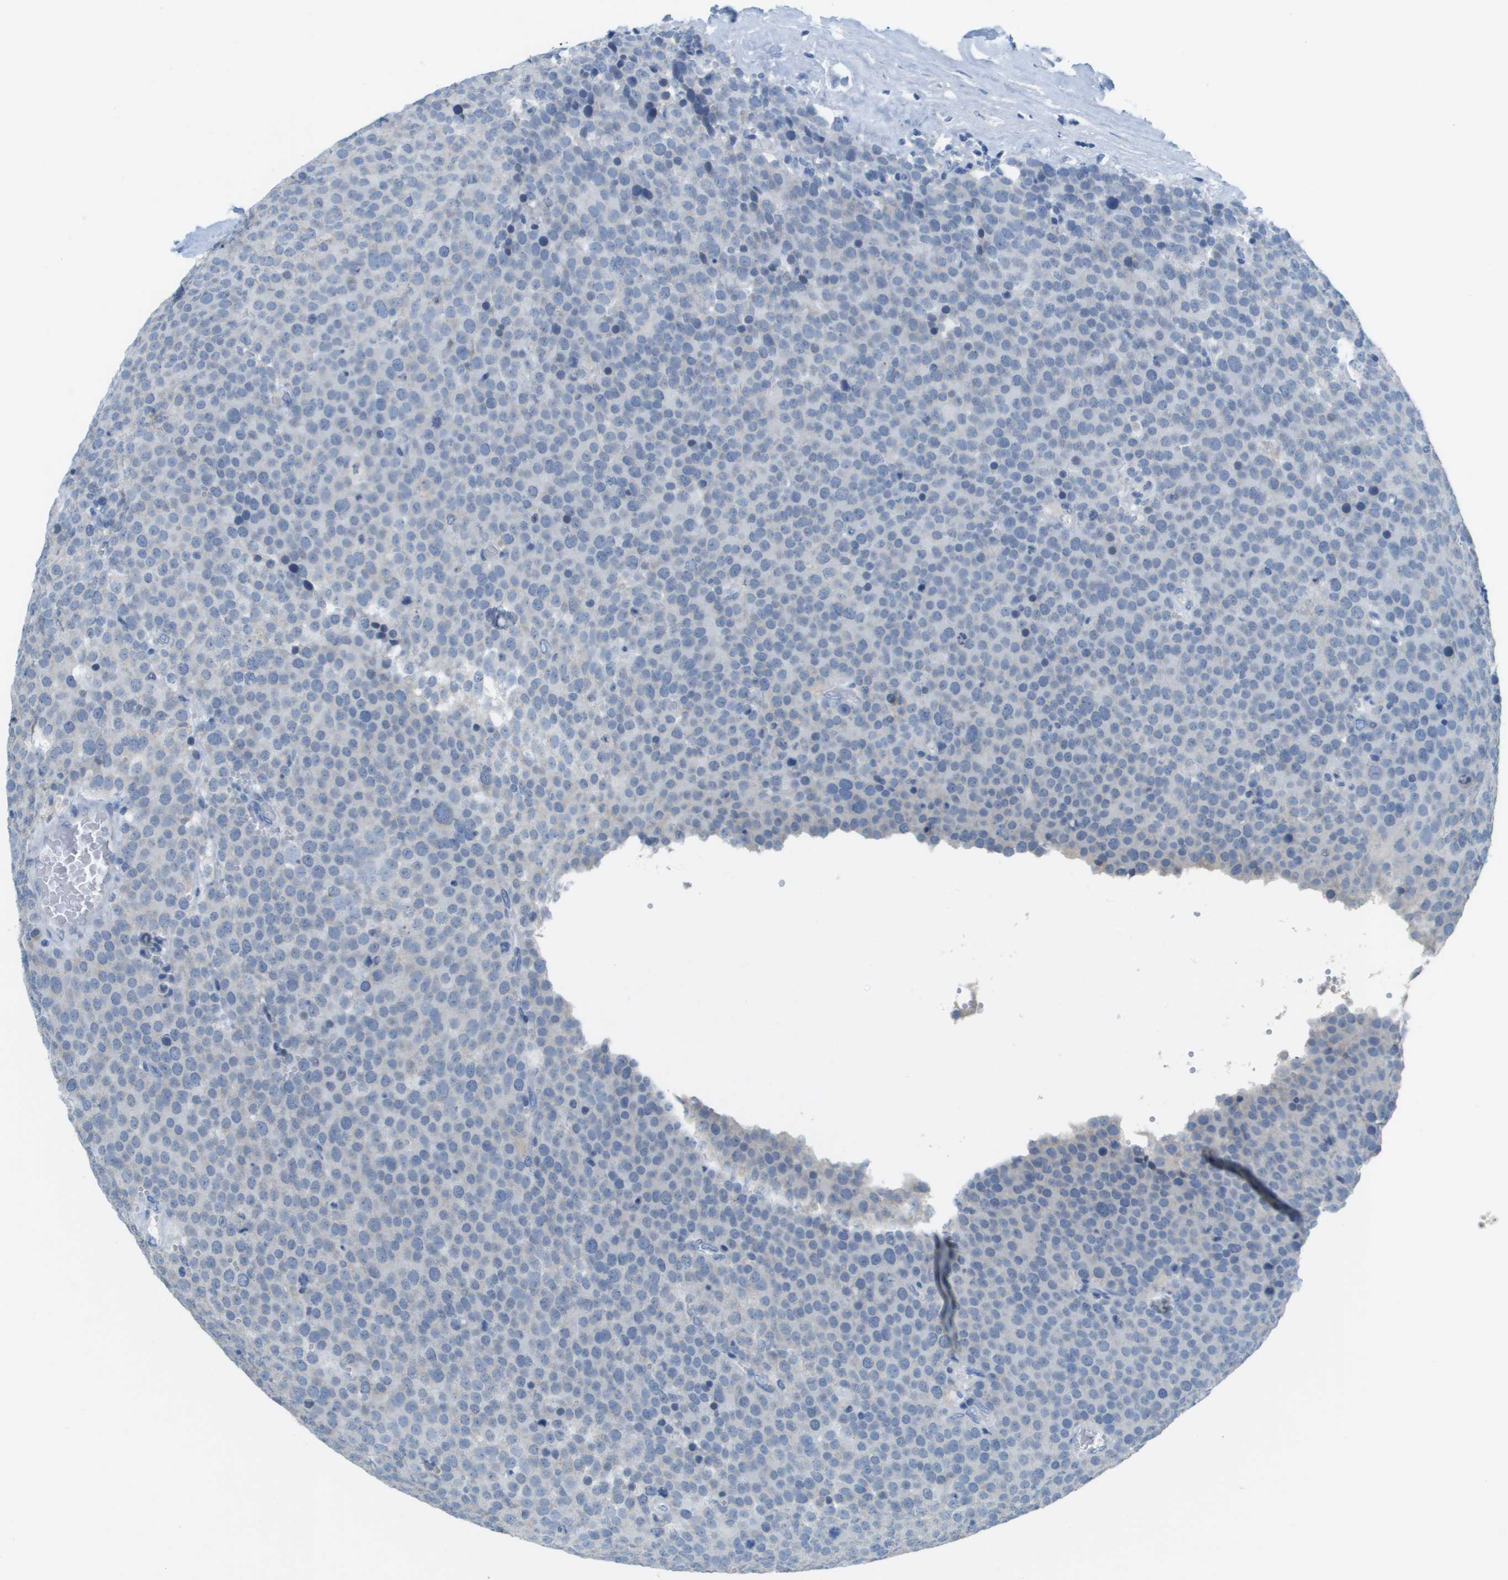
{"staining": {"intensity": "negative", "quantity": "none", "location": "none"}, "tissue": "testis cancer", "cell_type": "Tumor cells", "image_type": "cancer", "snomed": [{"axis": "morphology", "description": "Normal tissue, NOS"}, {"axis": "morphology", "description": "Seminoma, NOS"}, {"axis": "topography", "description": "Testis"}], "caption": "This is an immunohistochemistry histopathology image of testis seminoma. There is no positivity in tumor cells.", "gene": "PTGDR2", "patient": {"sex": "male", "age": 71}}